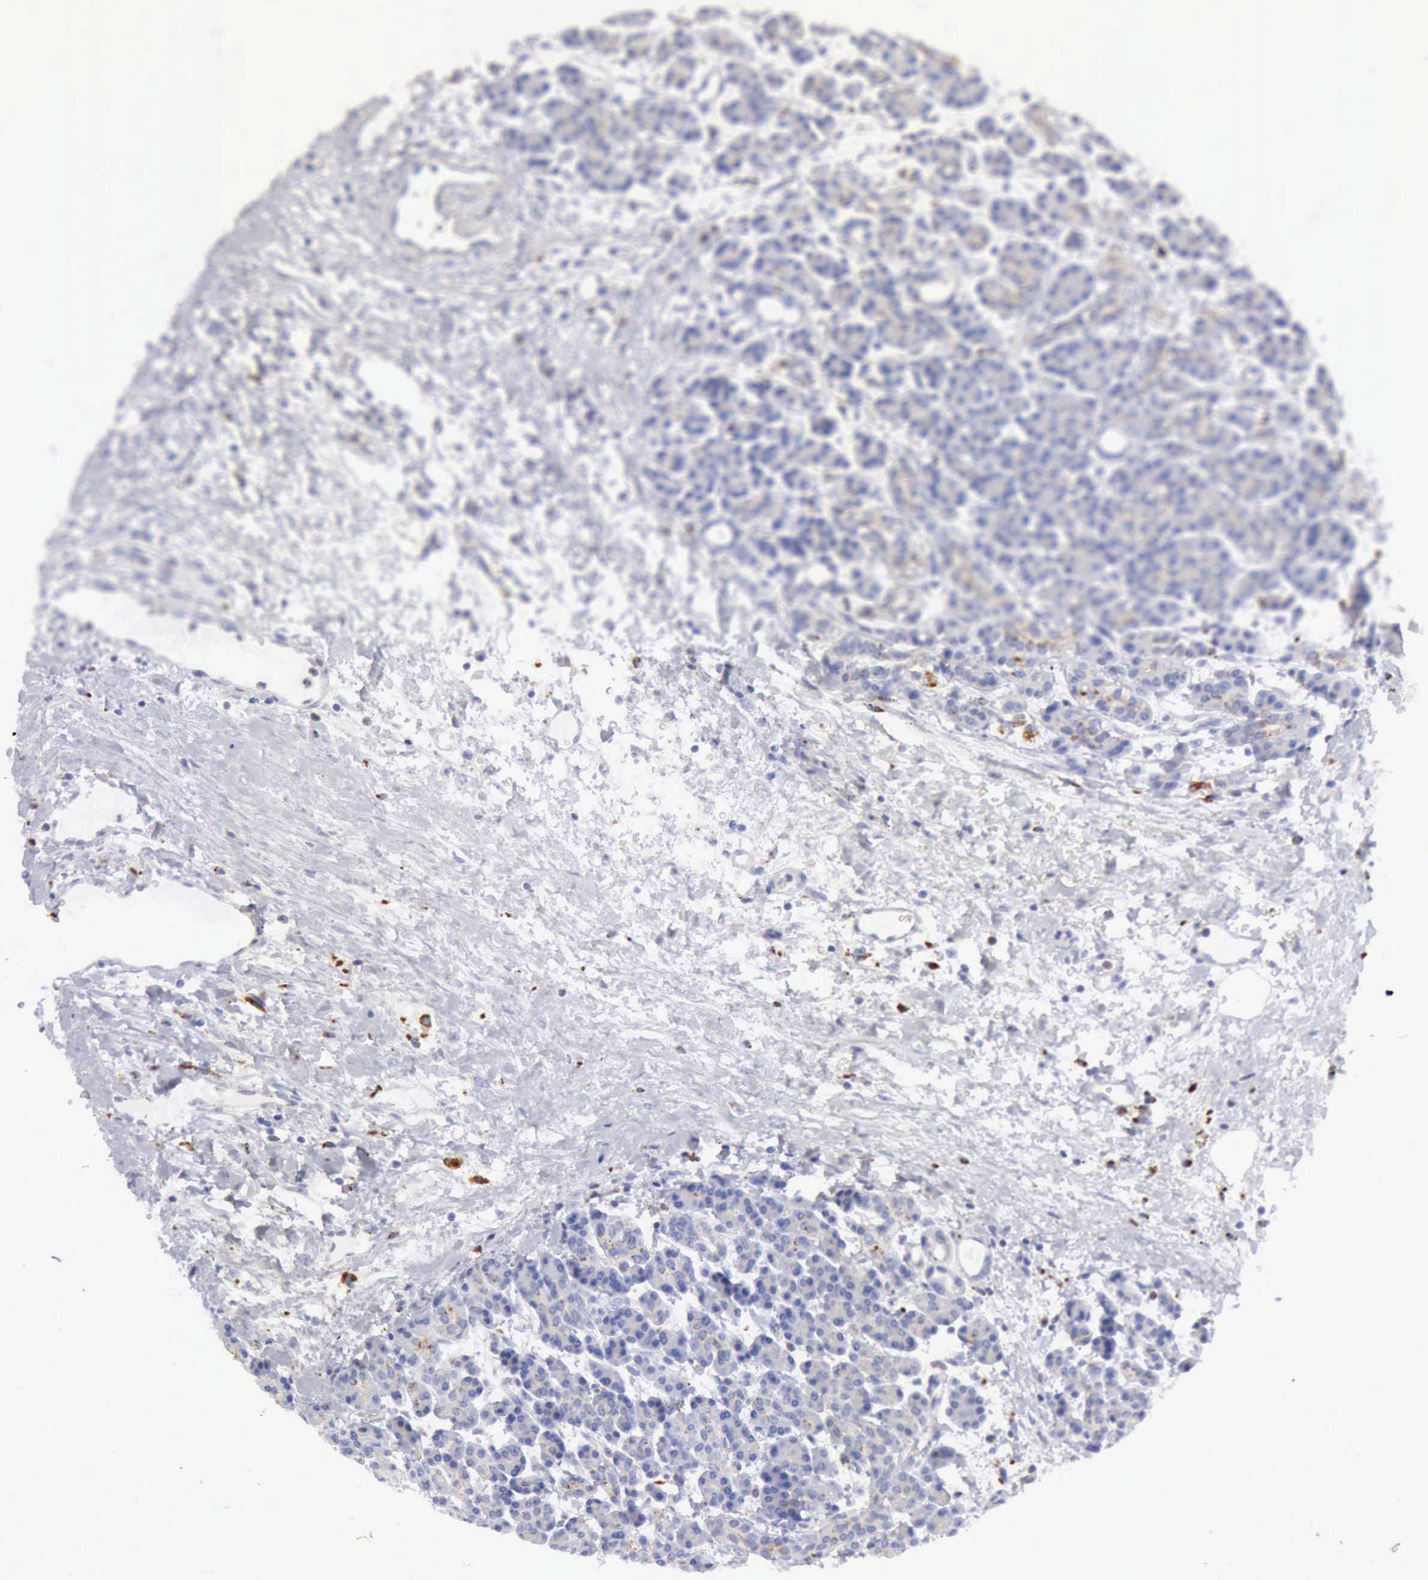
{"staining": {"intensity": "weak", "quantity": "25%-75%", "location": "cytoplasmic/membranous"}, "tissue": "pancreas", "cell_type": "Exocrine glandular cells", "image_type": "normal", "snomed": [{"axis": "morphology", "description": "Normal tissue, NOS"}, {"axis": "topography", "description": "Pancreas"}], "caption": "Immunohistochemical staining of unremarkable human pancreas displays 25%-75% levels of weak cytoplasmic/membranous protein positivity in approximately 25%-75% of exocrine glandular cells.", "gene": "CTSS", "patient": {"sex": "female", "age": 77}}